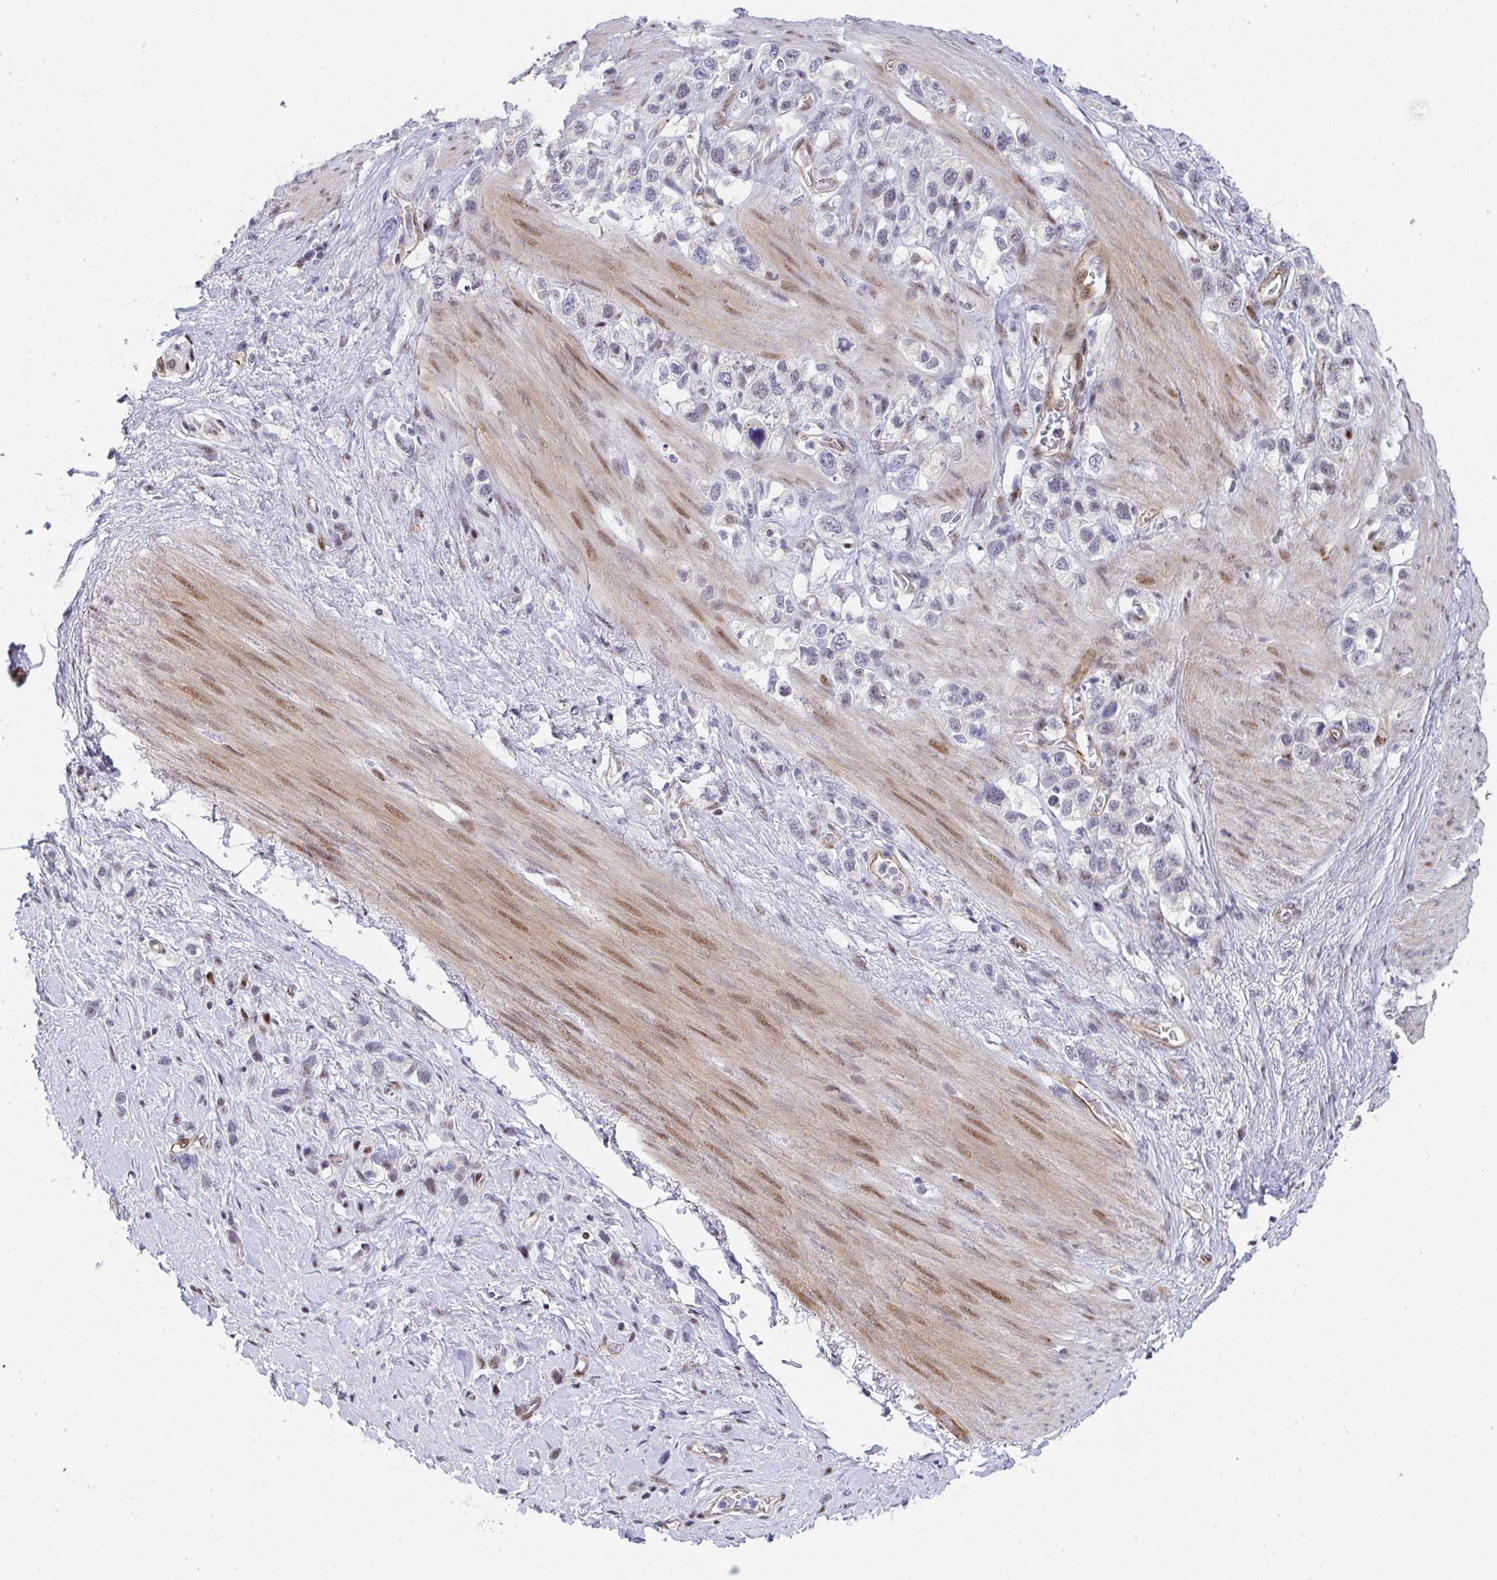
{"staining": {"intensity": "negative", "quantity": "none", "location": "none"}, "tissue": "stomach cancer", "cell_type": "Tumor cells", "image_type": "cancer", "snomed": [{"axis": "morphology", "description": "Adenocarcinoma, NOS"}, {"axis": "topography", "description": "Stomach"}], "caption": "Adenocarcinoma (stomach) was stained to show a protein in brown. There is no significant staining in tumor cells. Brightfield microscopy of immunohistochemistry stained with DAB (3,3'-diaminobenzidine) (brown) and hematoxylin (blue), captured at high magnification.", "gene": "ZIC3", "patient": {"sex": "female", "age": 65}}